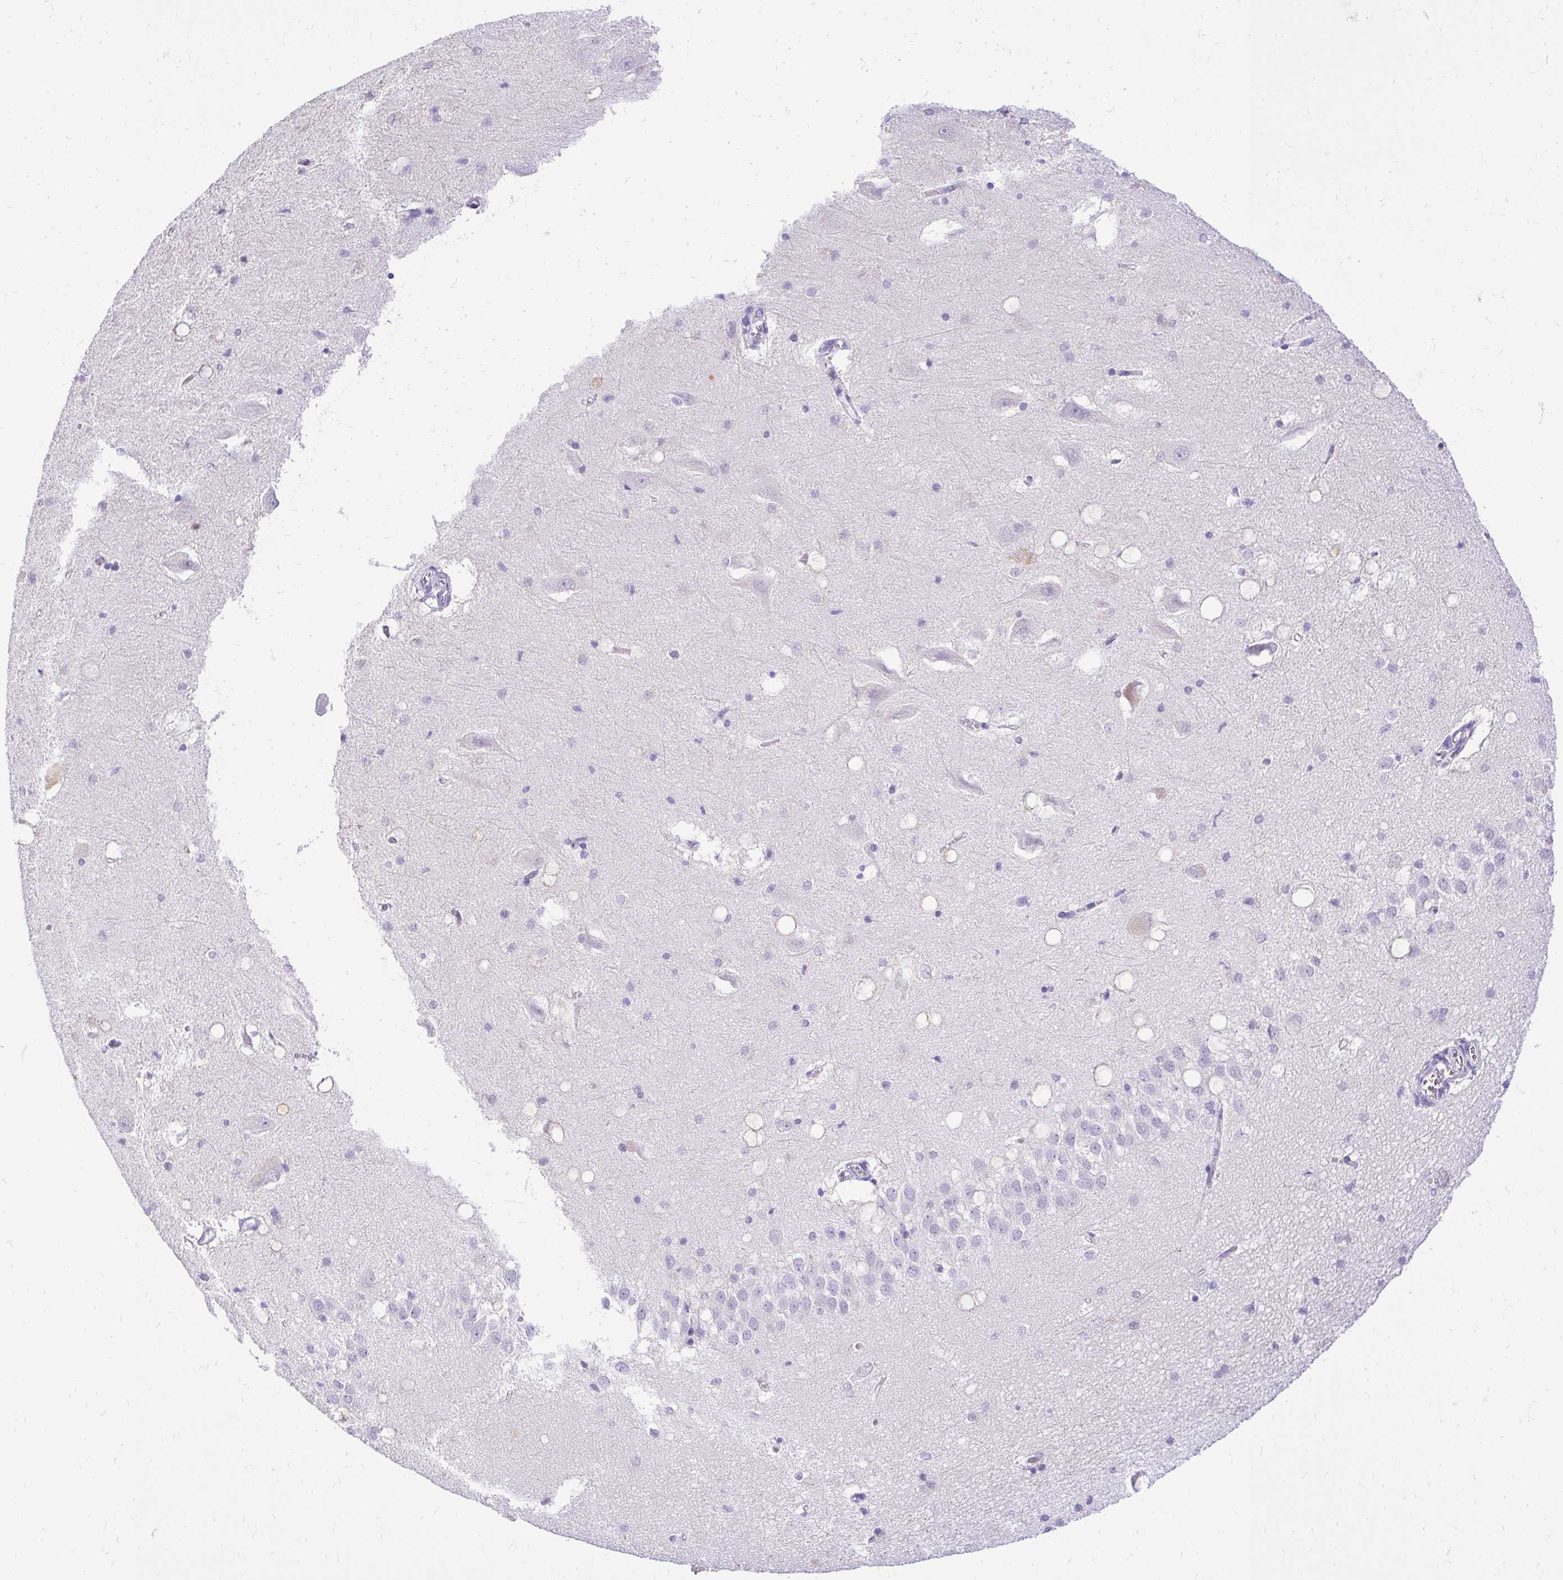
{"staining": {"intensity": "negative", "quantity": "none", "location": "none"}, "tissue": "hippocampus", "cell_type": "Glial cells", "image_type": "normal", "snomed": [{"axis": "morphology", "description": "Normal tissue, NOS"}, {"axis": "topography", "description": "Hippocampus"}], "caption": "Immunohistochemistry (IHC) of normal human hippocampus displays no expression in glial cells.", "gene": "FATE1", "patient": {"sex": "male", "age": 58}}